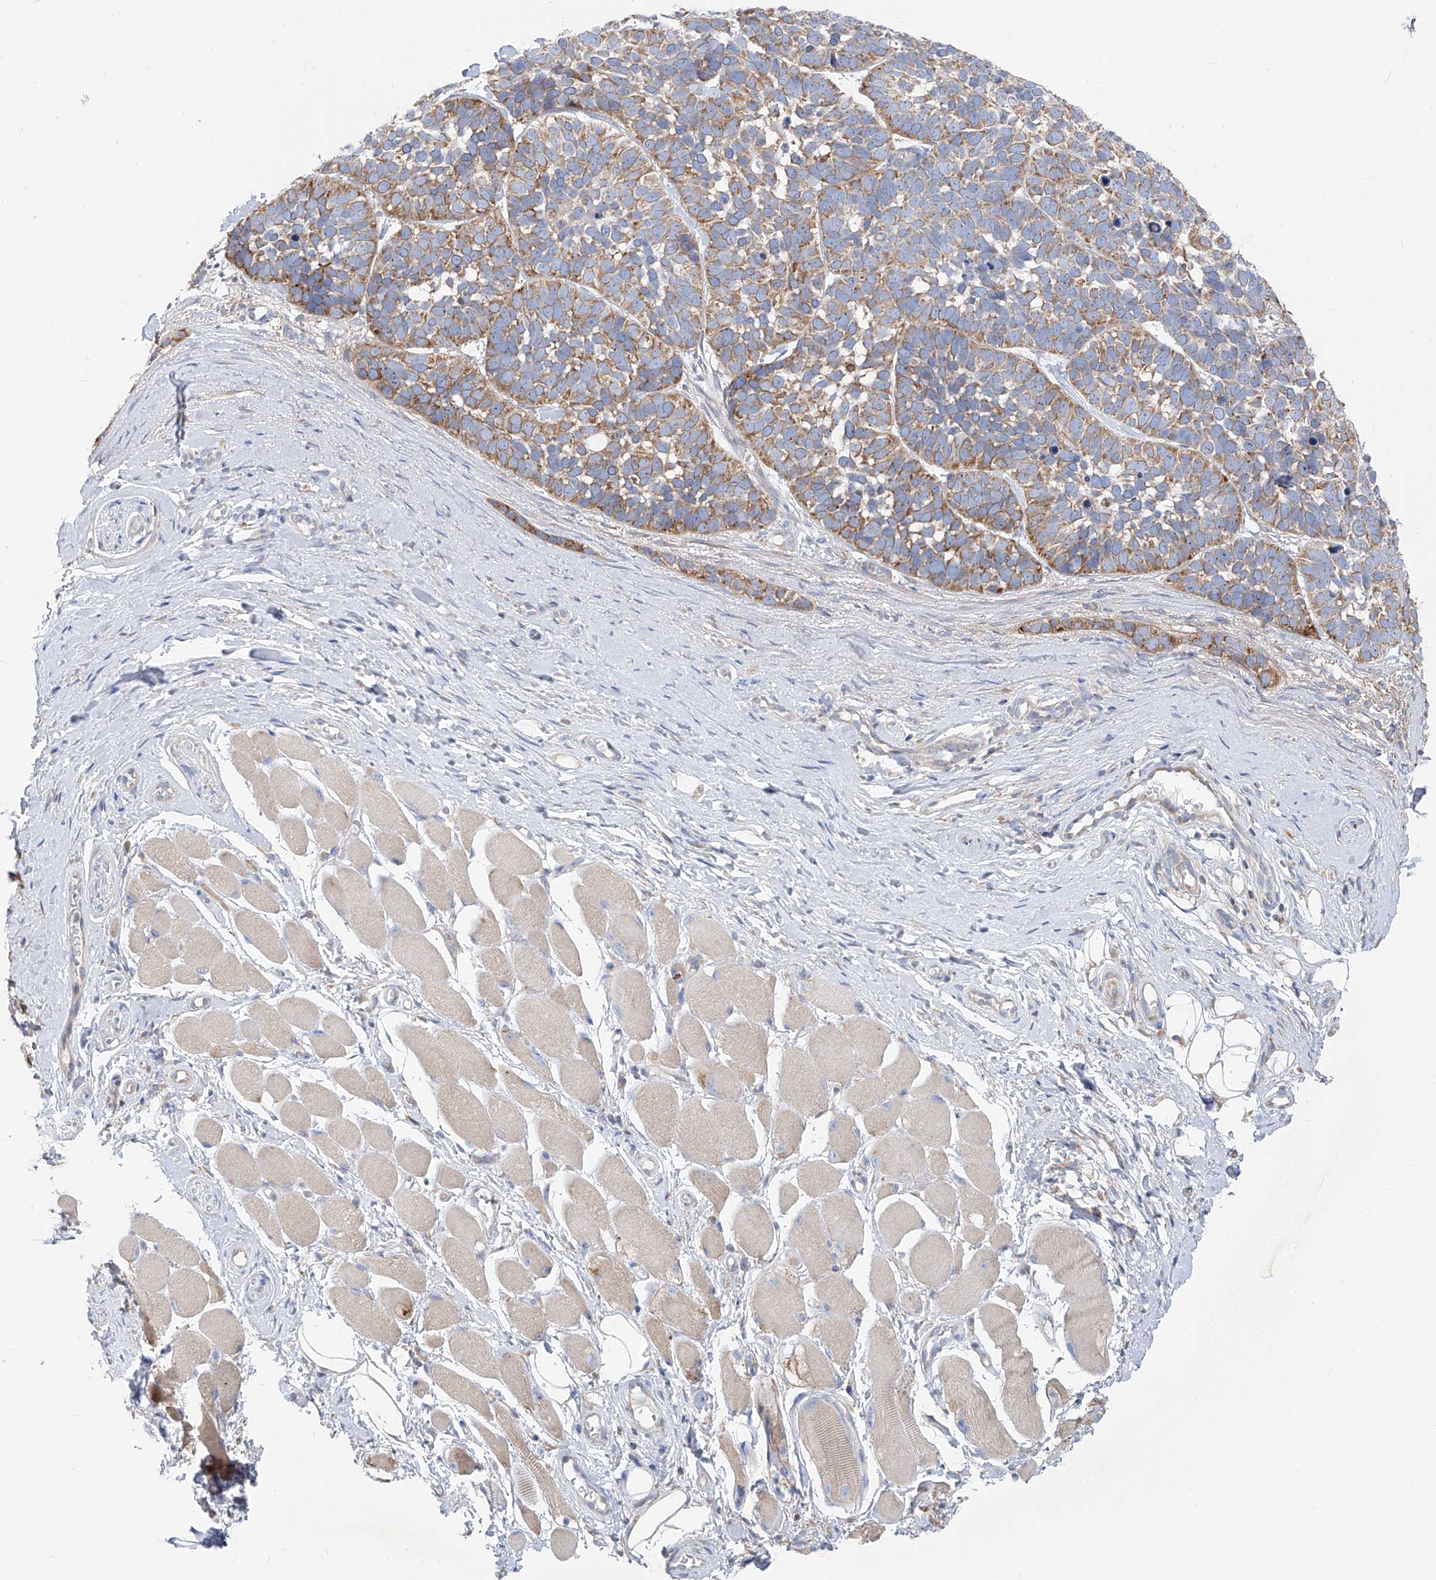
{"staining": {"intensity": "moderate", "quantity": ">75%", "location": "cytoplasmic/membranous"}, "tissue": "skin cancer", "cell_type": "Tumor cells", "image_type": "cancer", "snomed": [{"axis": "morphology", "description": "Basal cell carcinoma"}, {"axis": "topography", "description": "Skin"}], "caption": "The micrograph shows immunohistochemical staining of skin basal cell carcinoma. There is moderate cytoplasmic/membranous staining is appreciated in about >75% of tumor cells.", "gene": "UFL1", "patient": {"sex": "male", "age": 62}}